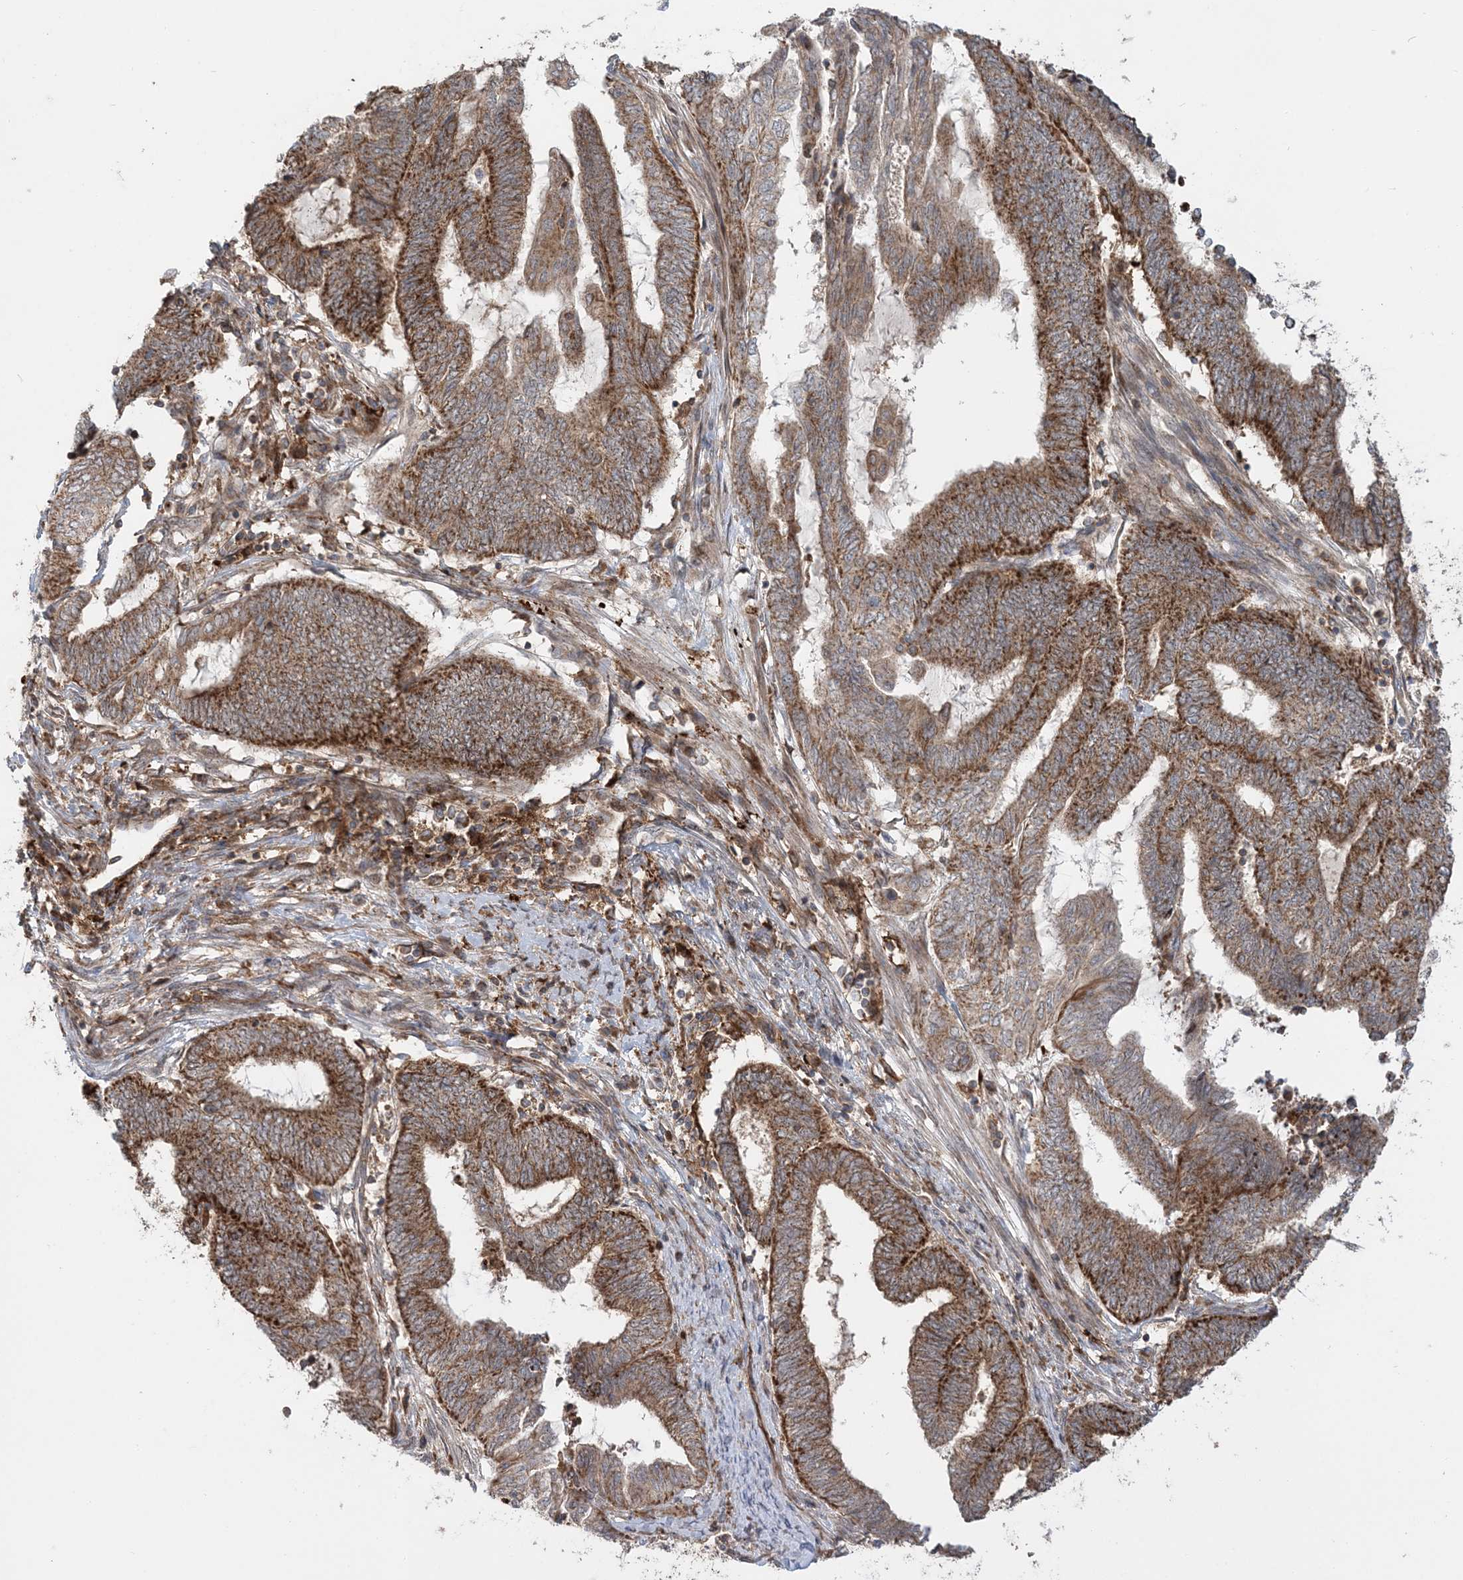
{"staining": {"intensity": "strong", "quantity": ">75%", "location": "cytoplasmic/membranous"}, "tissue": "endometrial cancer", "cell_type": "Tumor cells", "image_type": "cancer", "snomed": [{"axis": "morphology", "description": "Adenocarcinoma, NOS"}, {"axis": "topography", "description": "Uterus"}, {"axis": "topography", "description": "Endometrium"}], "caption": "IHC (DAB) staining of endometrial adenocarcinoma demonstrates strong cytoplasmic/membranous protein expression in about >75% of tumor cells.", "gene": "LRPPRC", "patient": {"sex": "female", "age": 70}}